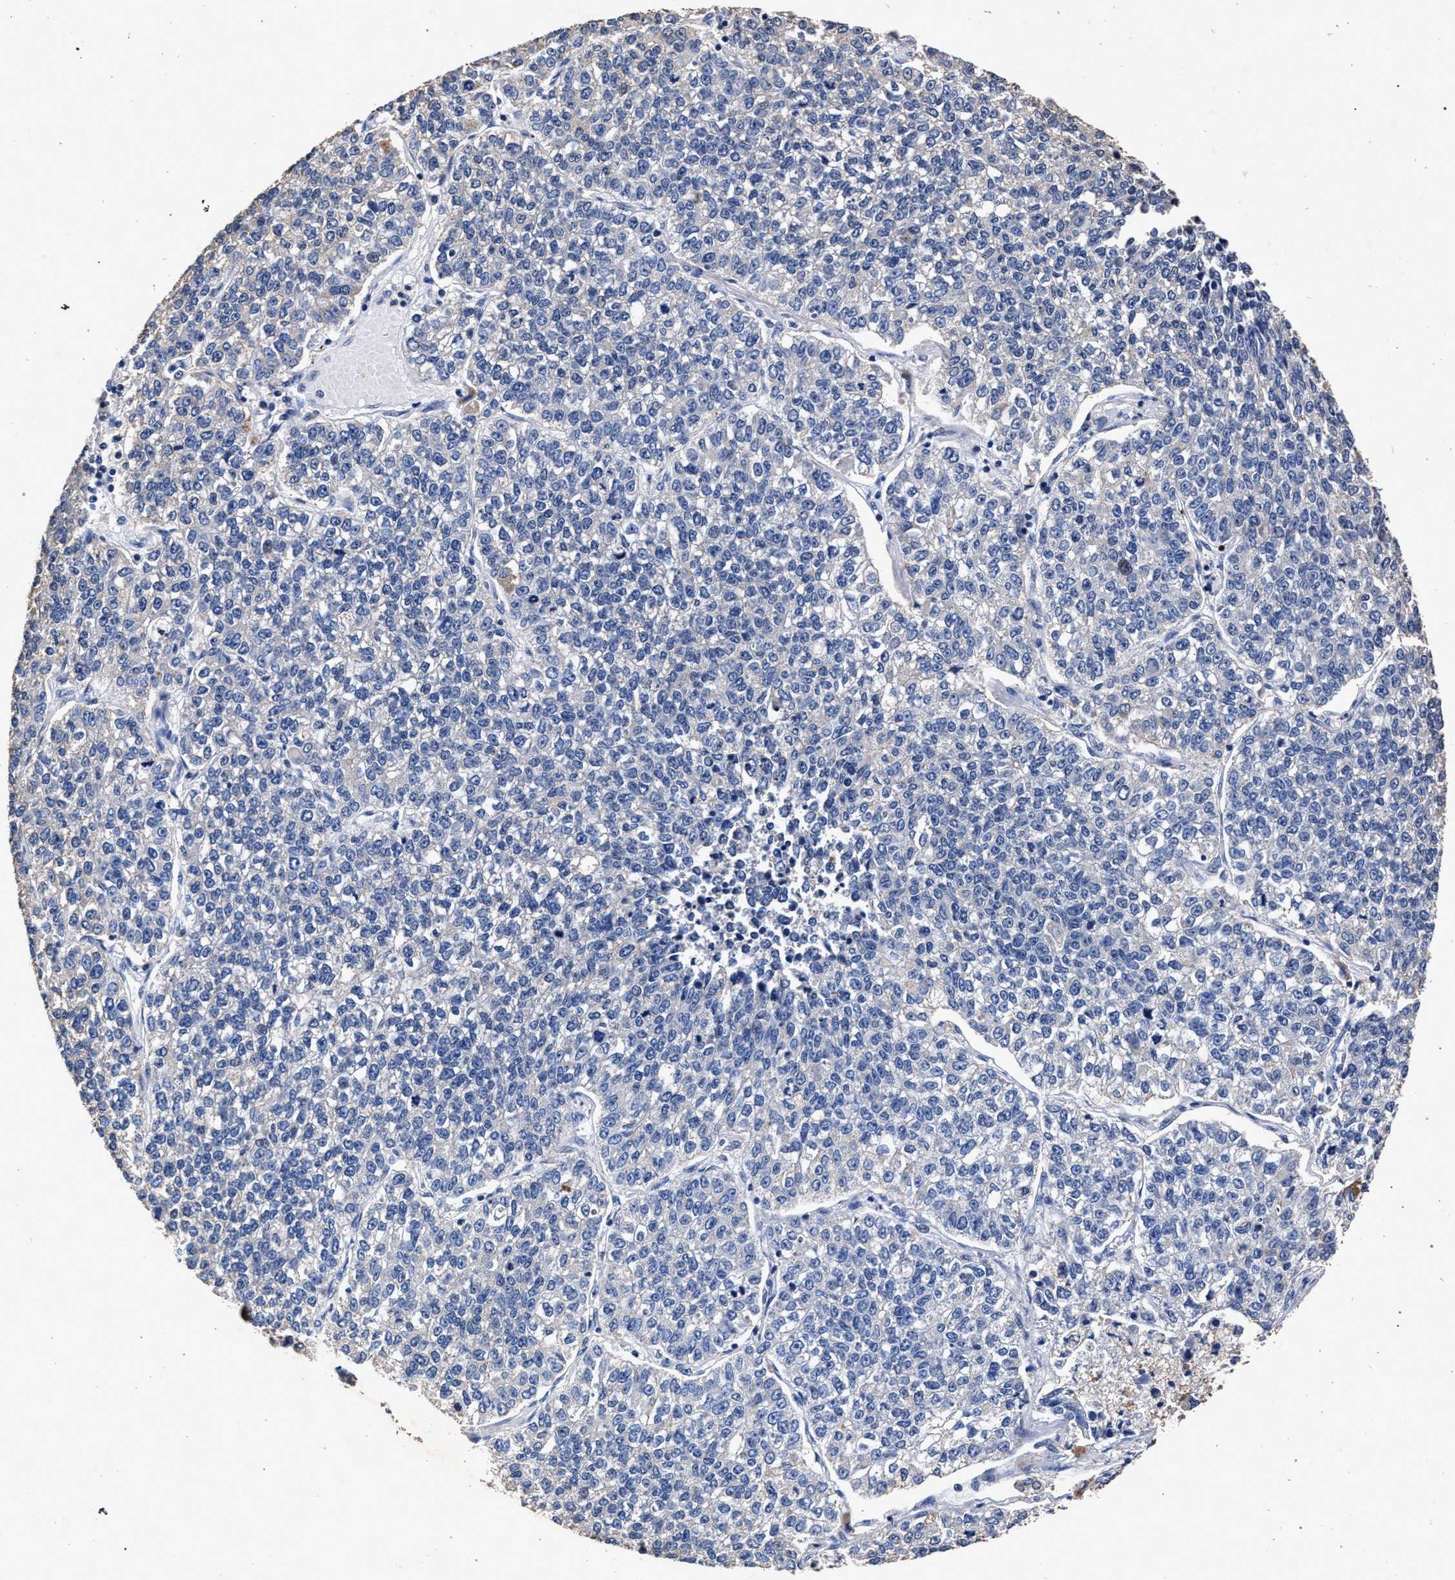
{"staining": {"intensity": "negative", "quantity": "none", "location": "none"}, "tissue": "lung cancer", "cell_type": "Tumor cells", "image_type": "cancer", "snomed": [{"axis": "morphology", "description": "Adenocarcinoma, NOS"}, {"axis": "topography", "description": "Lung"}], "caption": "Tumor cells are negative for protein expression in human adenocarcinoma (lung).", "gene": "ATP1A2", "patient": {"sex": "male", "age": 49}}